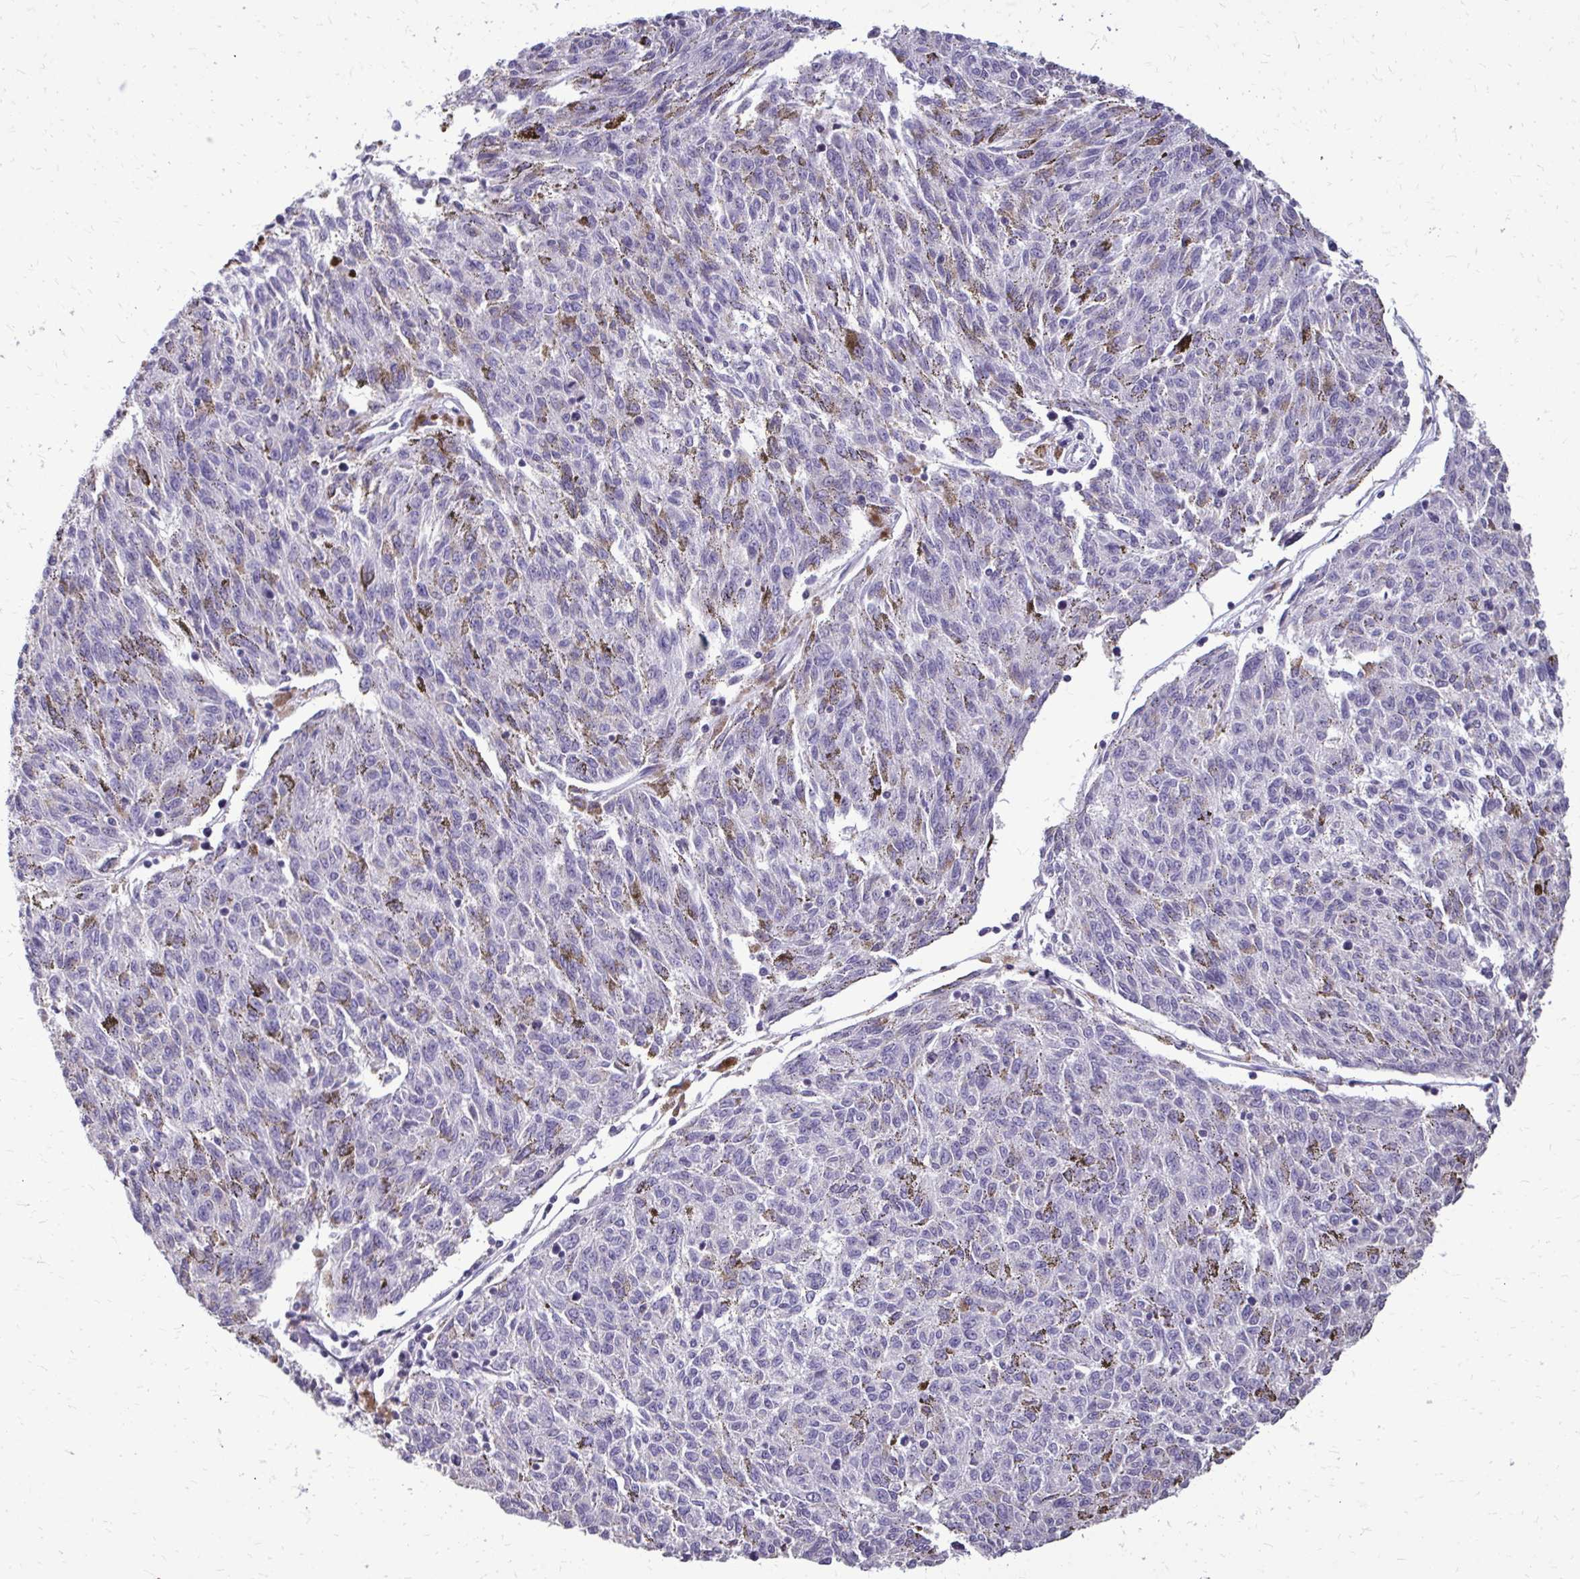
{"staining": {"intensity": "negative", "quantity": "none", "location": "none"}, "tissue": "melanoma", "cell_type": "Tumor cells", "image_type": "cancer", "snomed": [{"axis": "morphology", "description": "Malignant melanoma, NOS"}, {"axis": "topography", "description": "Skin"}], "caption": "Immunohistochemistry photomicrograph of neoplastic tissue: melanoma stained with DAB displays no significant protein expression in tumor cells.", "gene": "AKAP5", "patient": {"sex": "female", "age": 72}}